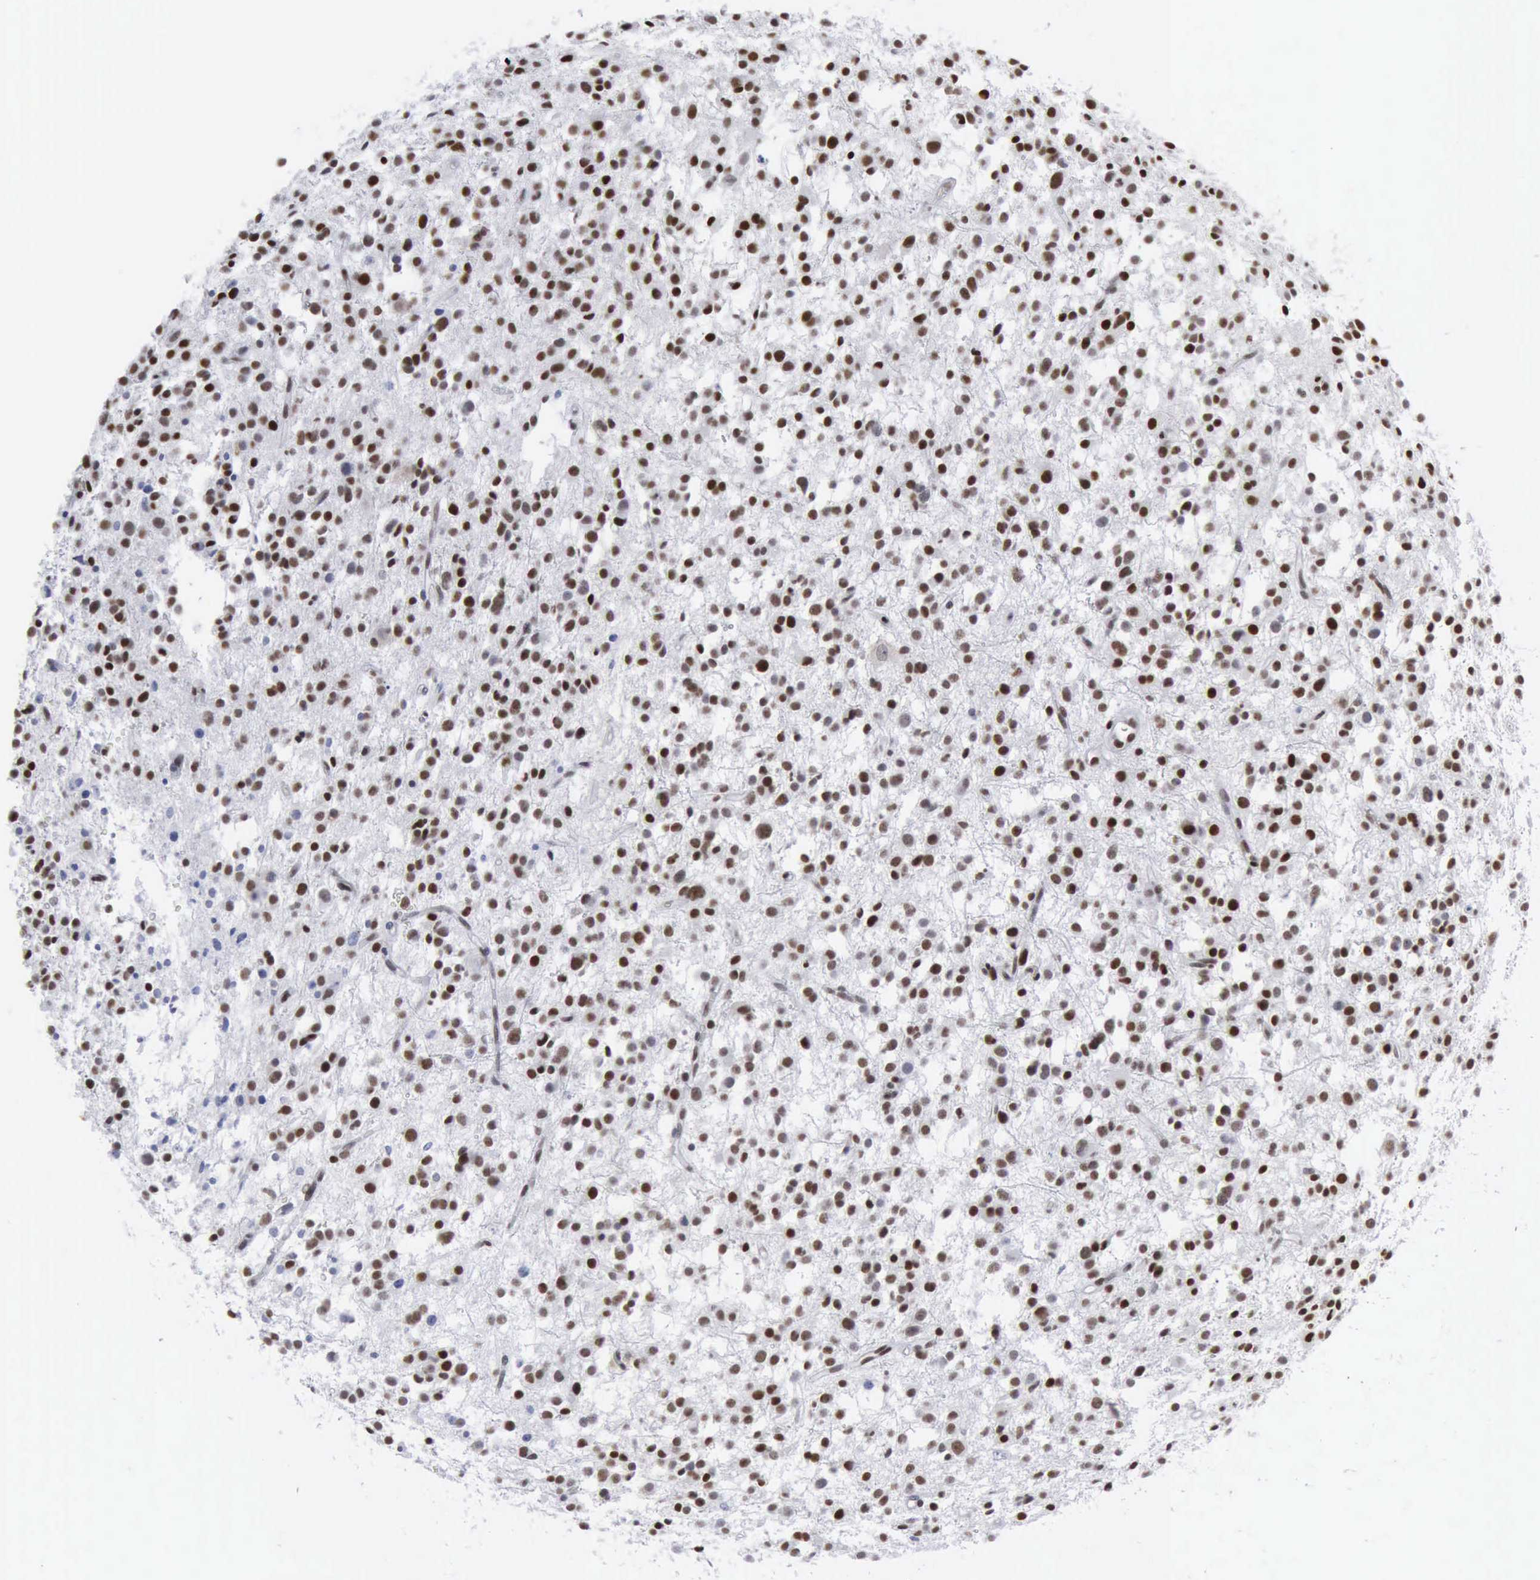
{"staining": {"intensity": "moderate", "quantity": ">75%", "location": "nuclear"}, "tissue": "glioma", "cell_type": "Tumor cells", "image_type": "cancer", "snomed": [{"axis": "morphology", "description": "Glioma, malignant, Low grade"}, {"axis": "topography", "description": "Brain"}], "caption": "This photomicrograph exhibits immunohistochemistry staining of human malignant low-grade glioma, with medium moderate nuclear expression in about >75% of tumor cells.", "gene": "XPA", "patient": {"sex": "female", "age": 36}}